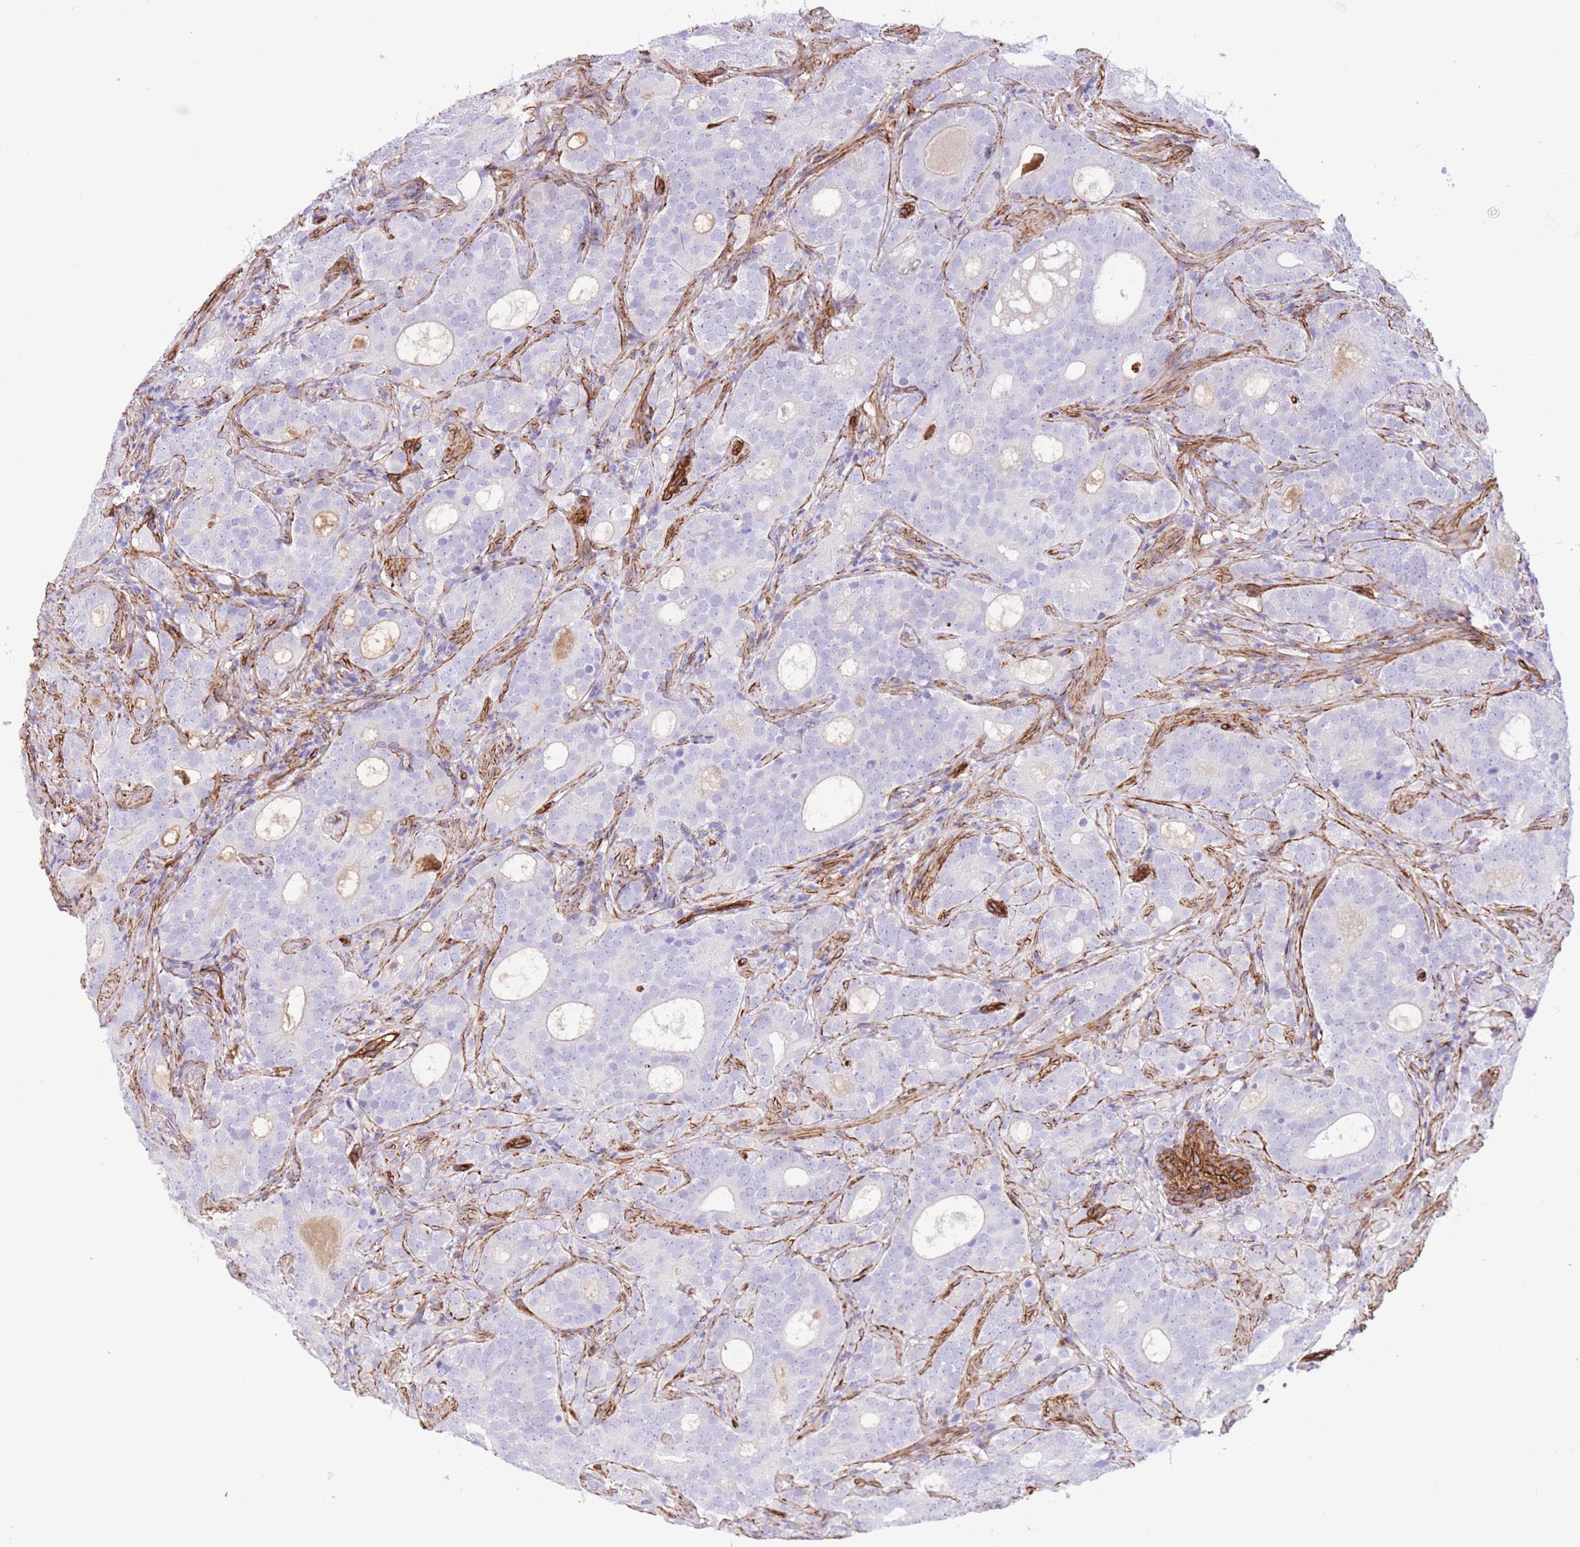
{"staining": {"intensity": "negative", "quantity": "none", "location": "none"}, "tissue": "prostate cancer", "cell_type": "Tumor cells", "image_type": "cancer", "snomed": [{"axis": "morphology", "description": "Adenocarcinoma, High grade"}, {"axis": "topography", "description": "Prostate"}], "caption": "DAB immunohistochemical staining of high-grade adenocarcinoma (prostate) shows no significant staining in tumor cells.", "gene": "CAVIN1", "patient": {"sex": "male", "age": 64}}